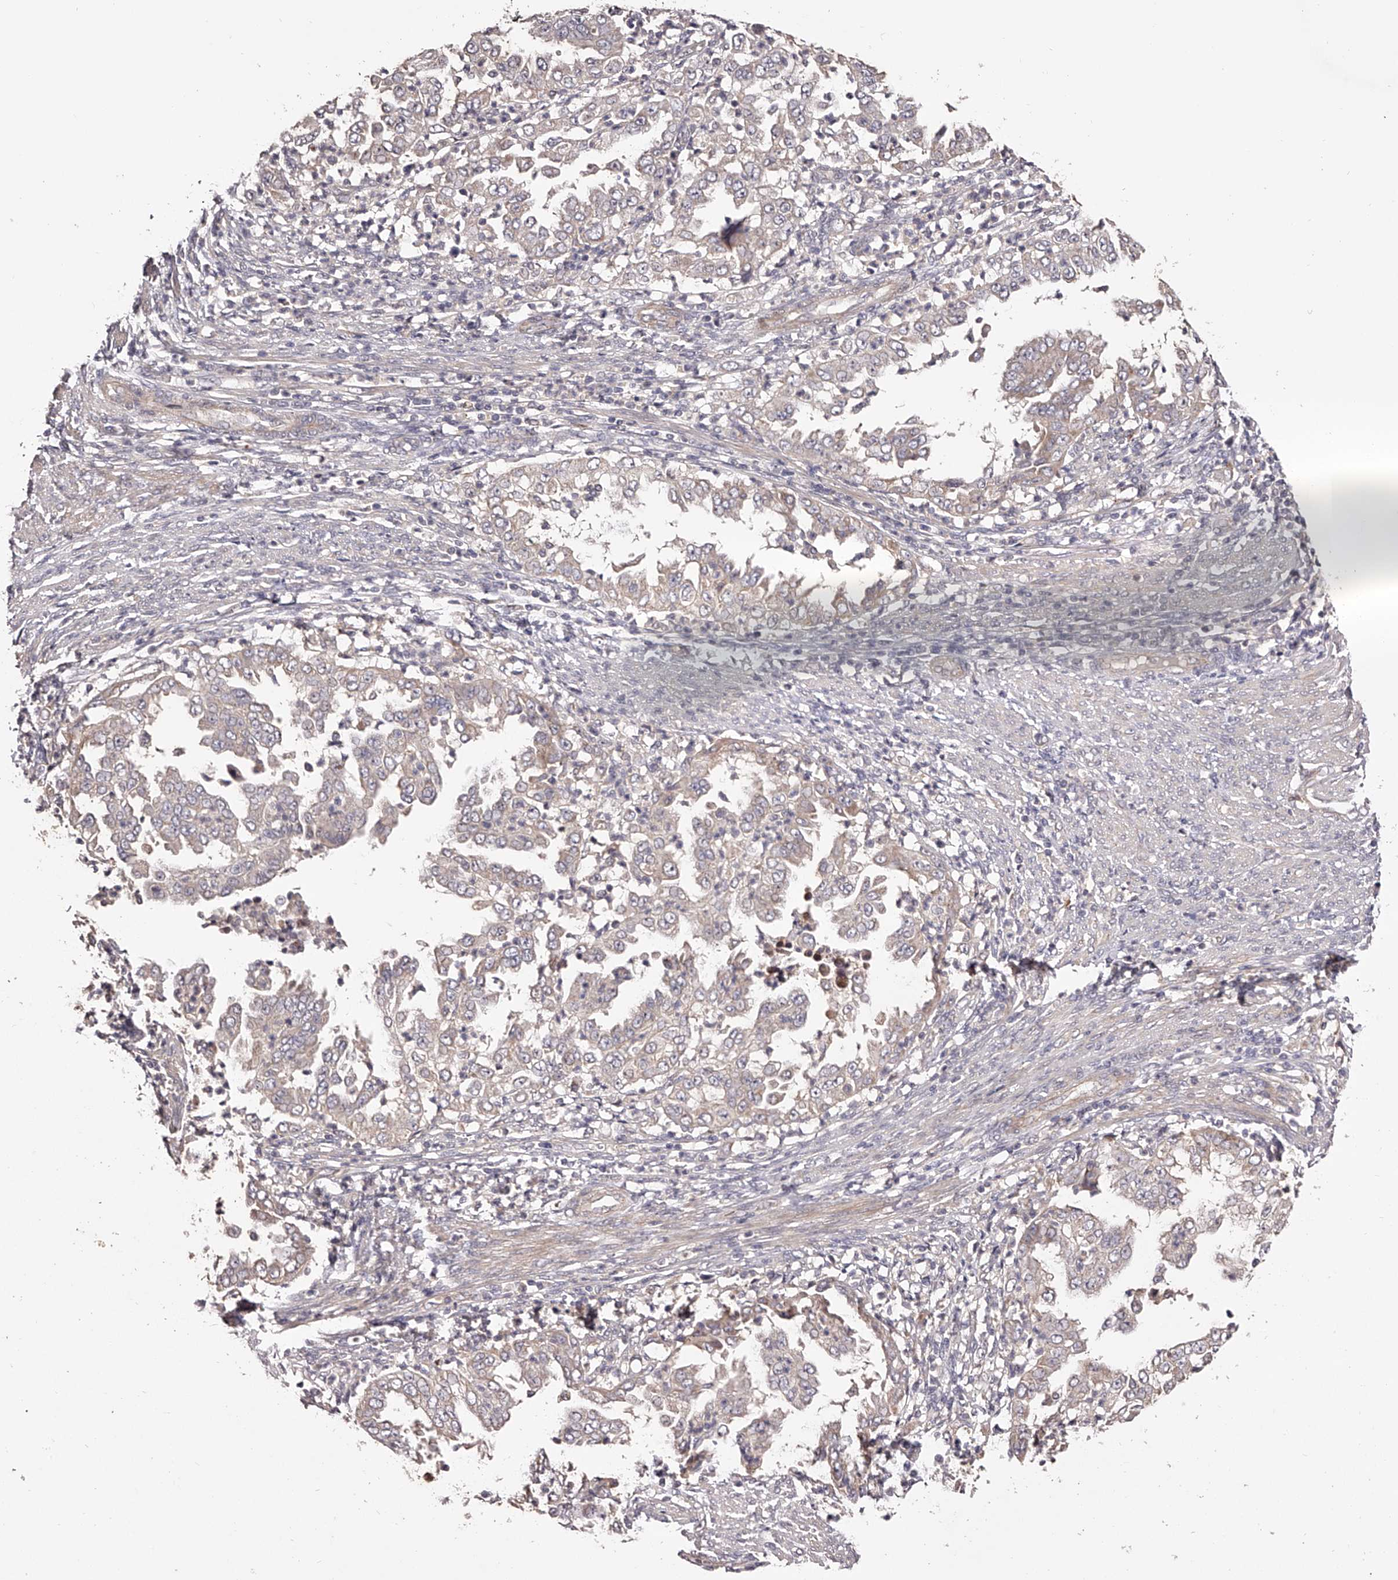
{"staining": {"intensity": "weak", "quantity": "25%-75%", "location": "cytoplasmic/membranous"}, "tissue": "endometrial cancer", "cell_type": "Tumor cells", "image_type": "cancer", "snomed": [{"axis": "morphology", "description": "Adenocarcinoma, NOS"}, {"axis": "topography", "description": "Endometrium"}], "caption": "The image shows immunohistochemical staining of endometrial adenocarcinoma. There is weak cytoplasmic/membranous staining is seen in about 25%-75% of tumor cells.", "gene": "ODF2L", "patient": {"sex": "female", "age": 85}}